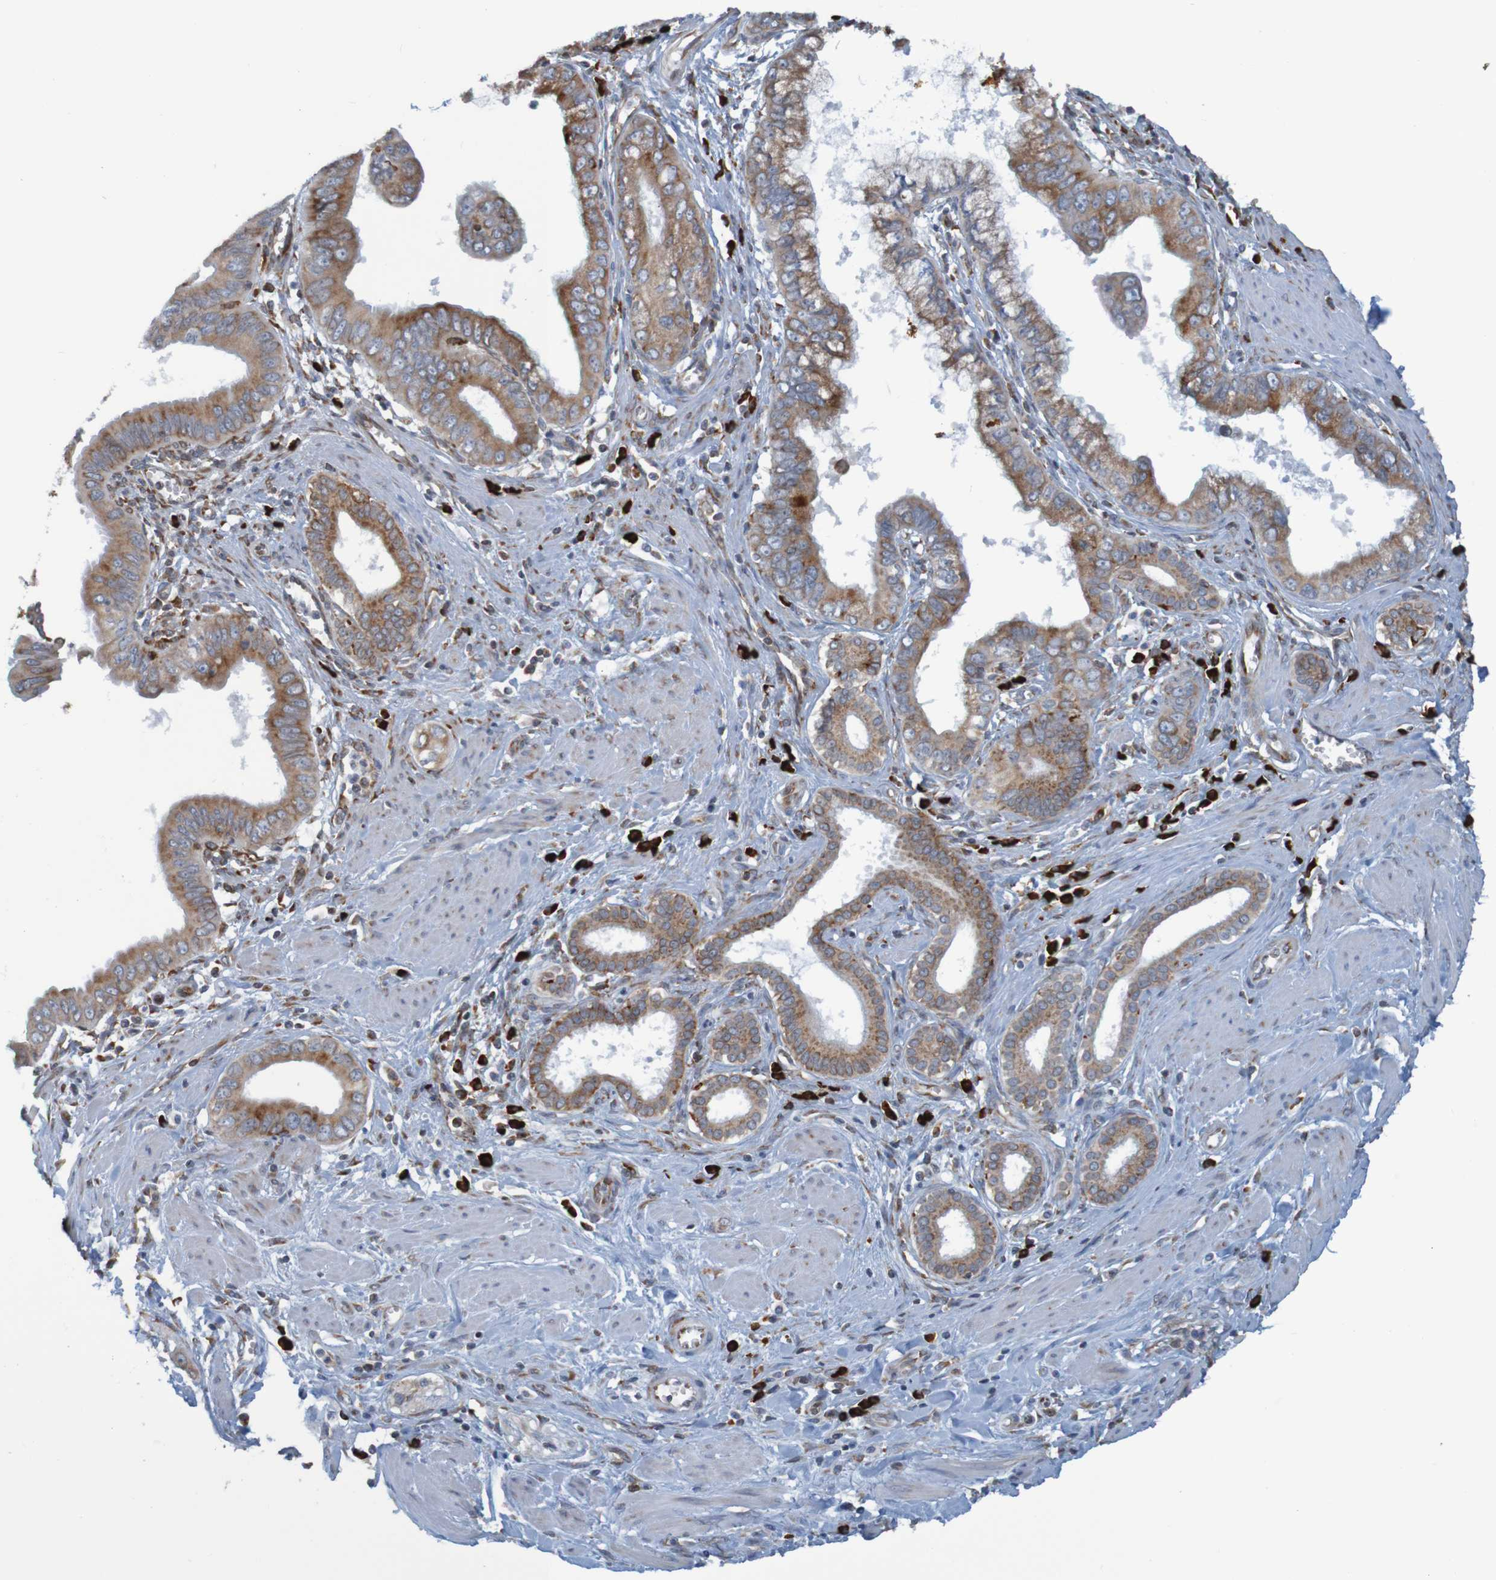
{"staining": {"intensity": "weak", "quantity": ">75%", "location": "cytoplasmic/membranous"}, "tissue": "pancreatic cancer", "cell_type": "Tumor cells", "image_type": "cancer", "snomed": [{"axis": "morphology", "description": "Normal tissue, NOS"}, {"axis": "topography", "description": "Lymph node"}], "caption": "Immunohistochemical staining of human pancreatic cancer demonstrates weak cytoplasmic/membranous protein staining in approximately >75% of tumor cells.", "gene": "SSR1", "patient": {"sex": "male", "age": 50}}